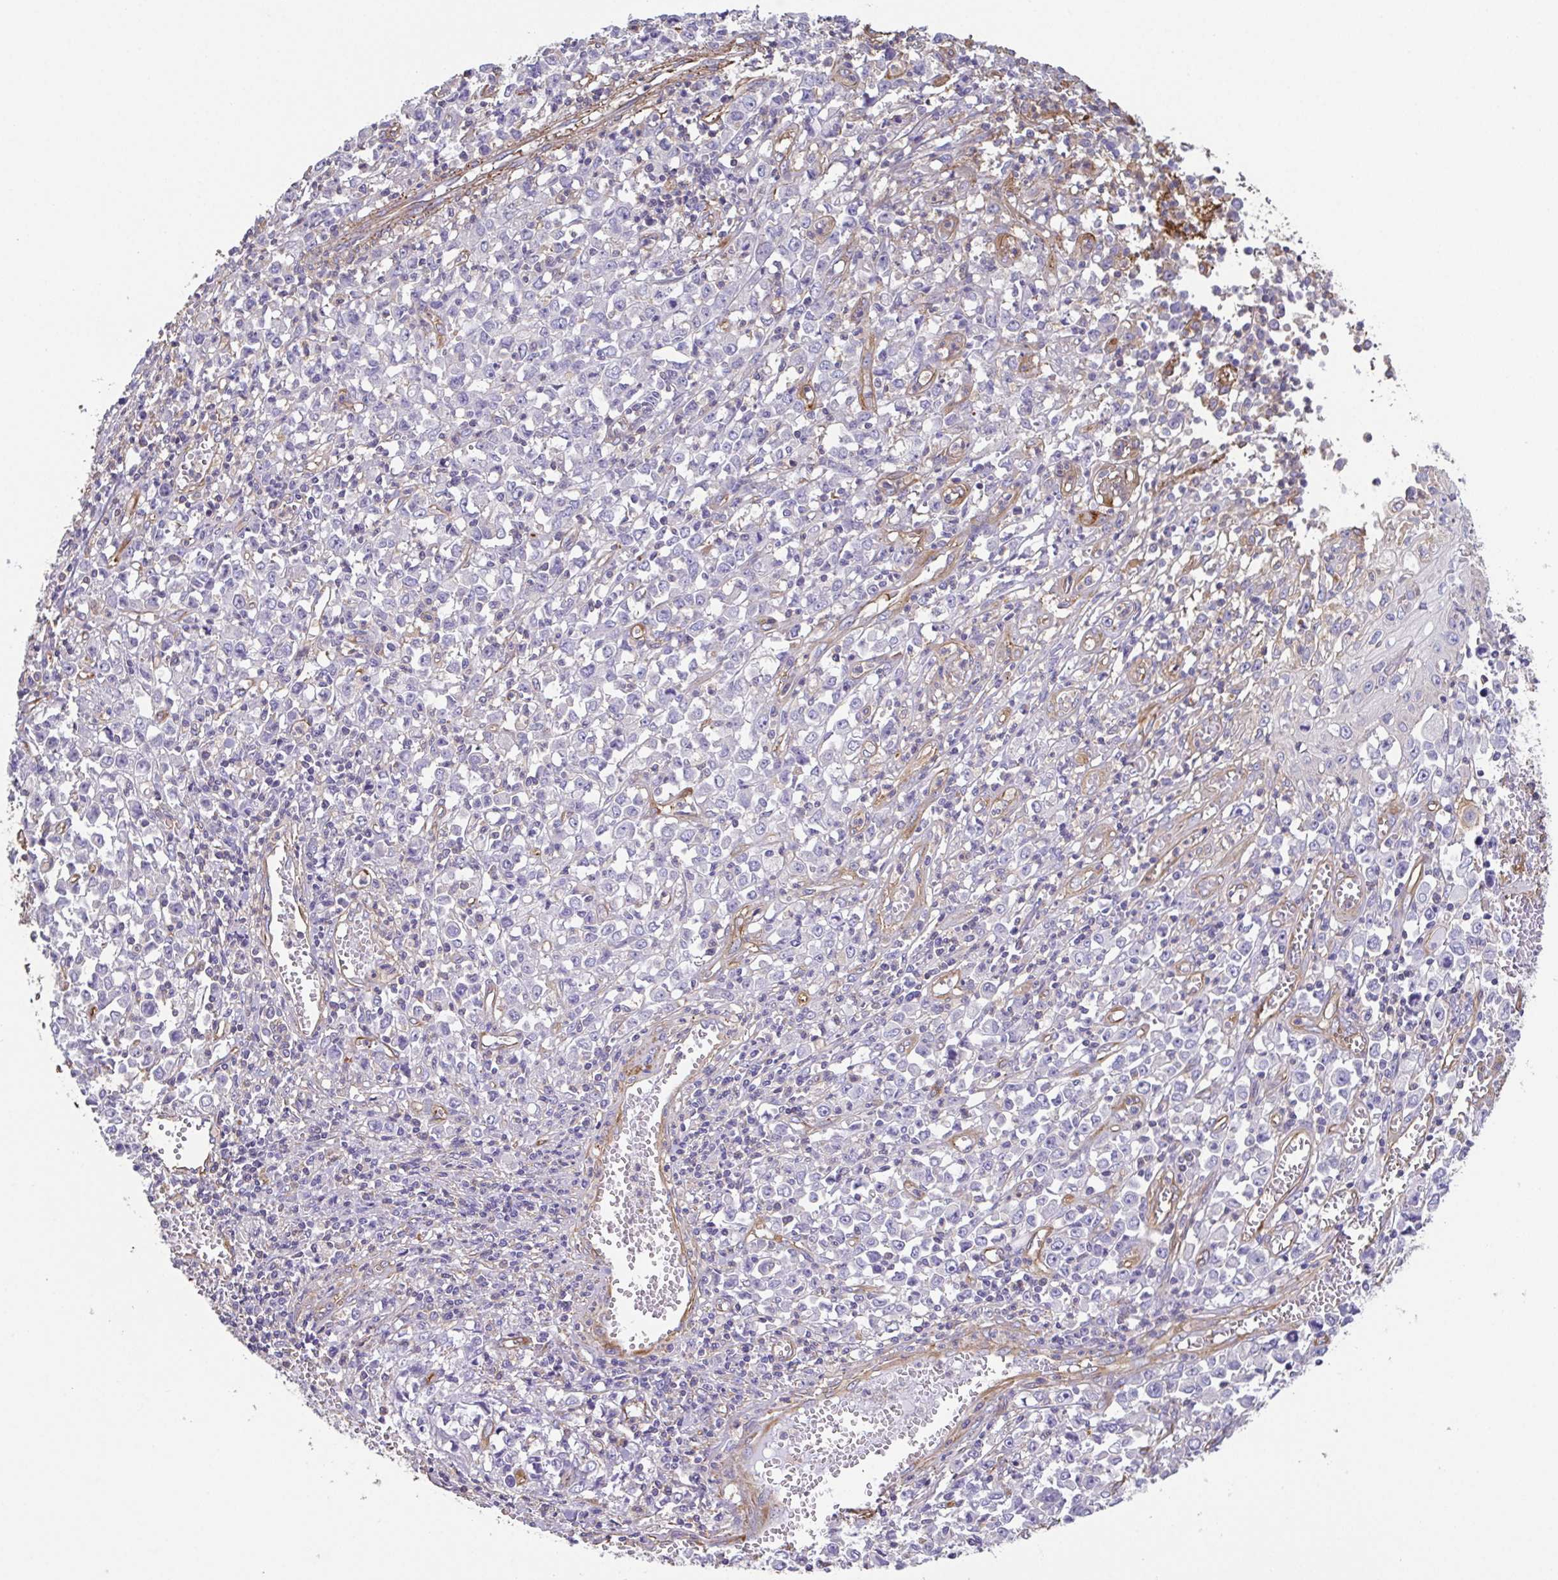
{"staining": {"intensity": "negative", "quantity": "none", "location": "none"}, "tissue": "stomach cancer", "cell_type": "Tumor cells", "image_type": "cancer", "snomed": [{"axis": "morphology", "description": "Adenocarcinoma, NOS"}, {"axis": "topography", "description": "Stomach, upper"}], "caption": "A histopathology image of adenocarcinoma (stomach) stained for a protein demonstrates no brown staining in tumor cells.", "gene": "MYL6", "patient": {"sex": "male", "age": 70}}